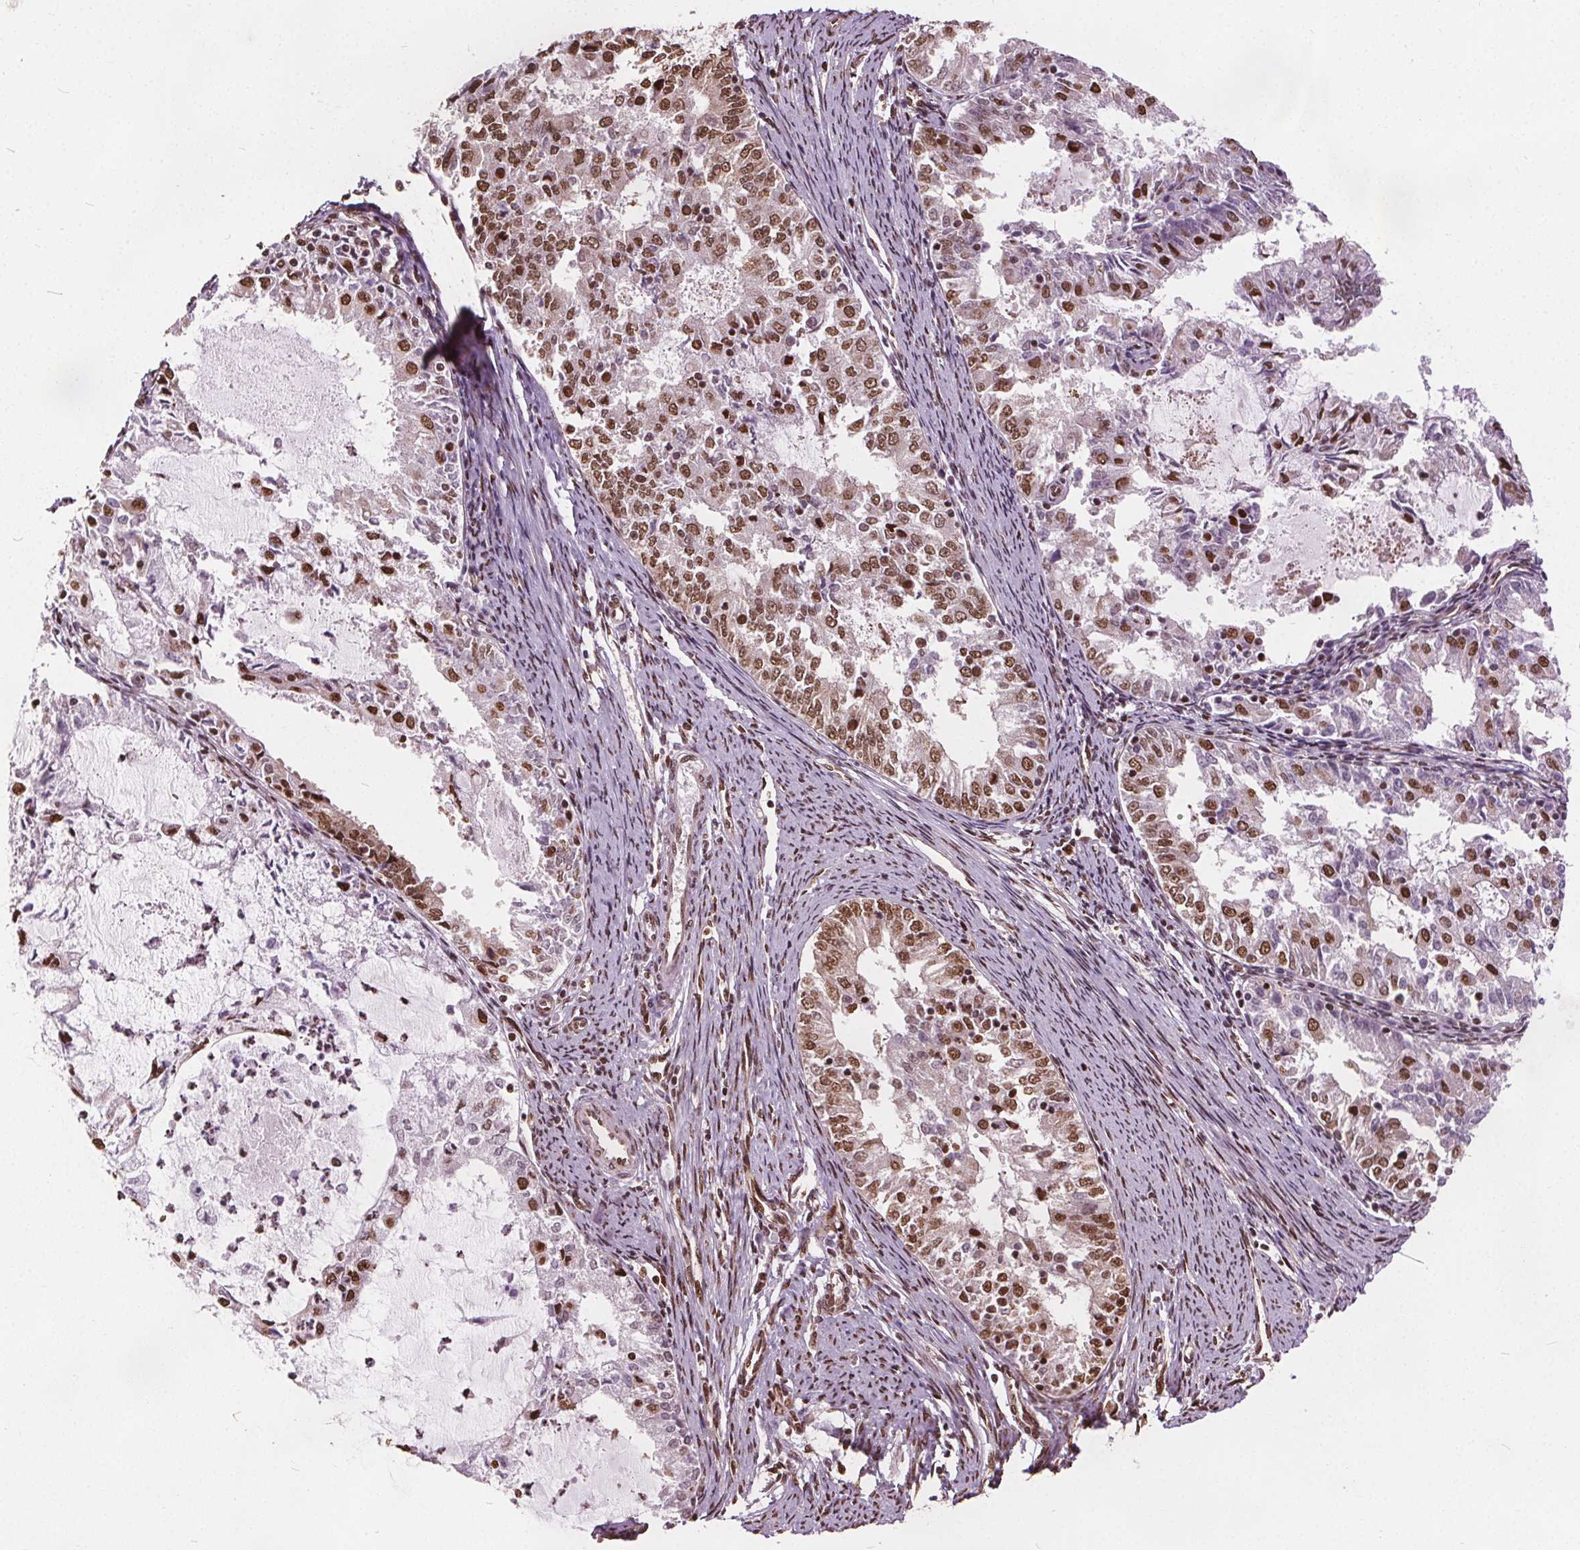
{"staining": {"intensity": "moderate", "quantity": ">75%", "location": "nuclear"}, "tissue": "endometrial cancer", "cell_type": "Tumor cells", "image_type": "cancer", "snomed": [{"axis": "morphology", "description": "Adenocarcinoma, NOS"}, {"axis": "topography", "description": "Endometrium"}], "caption": "A micrograph of human endometrial adenocarcinoma stained for a protein shows moderate nuclear brown staining in tumor cells.", "gene": "ISLR2", "patient": {"sex": "female", "age": 57}}